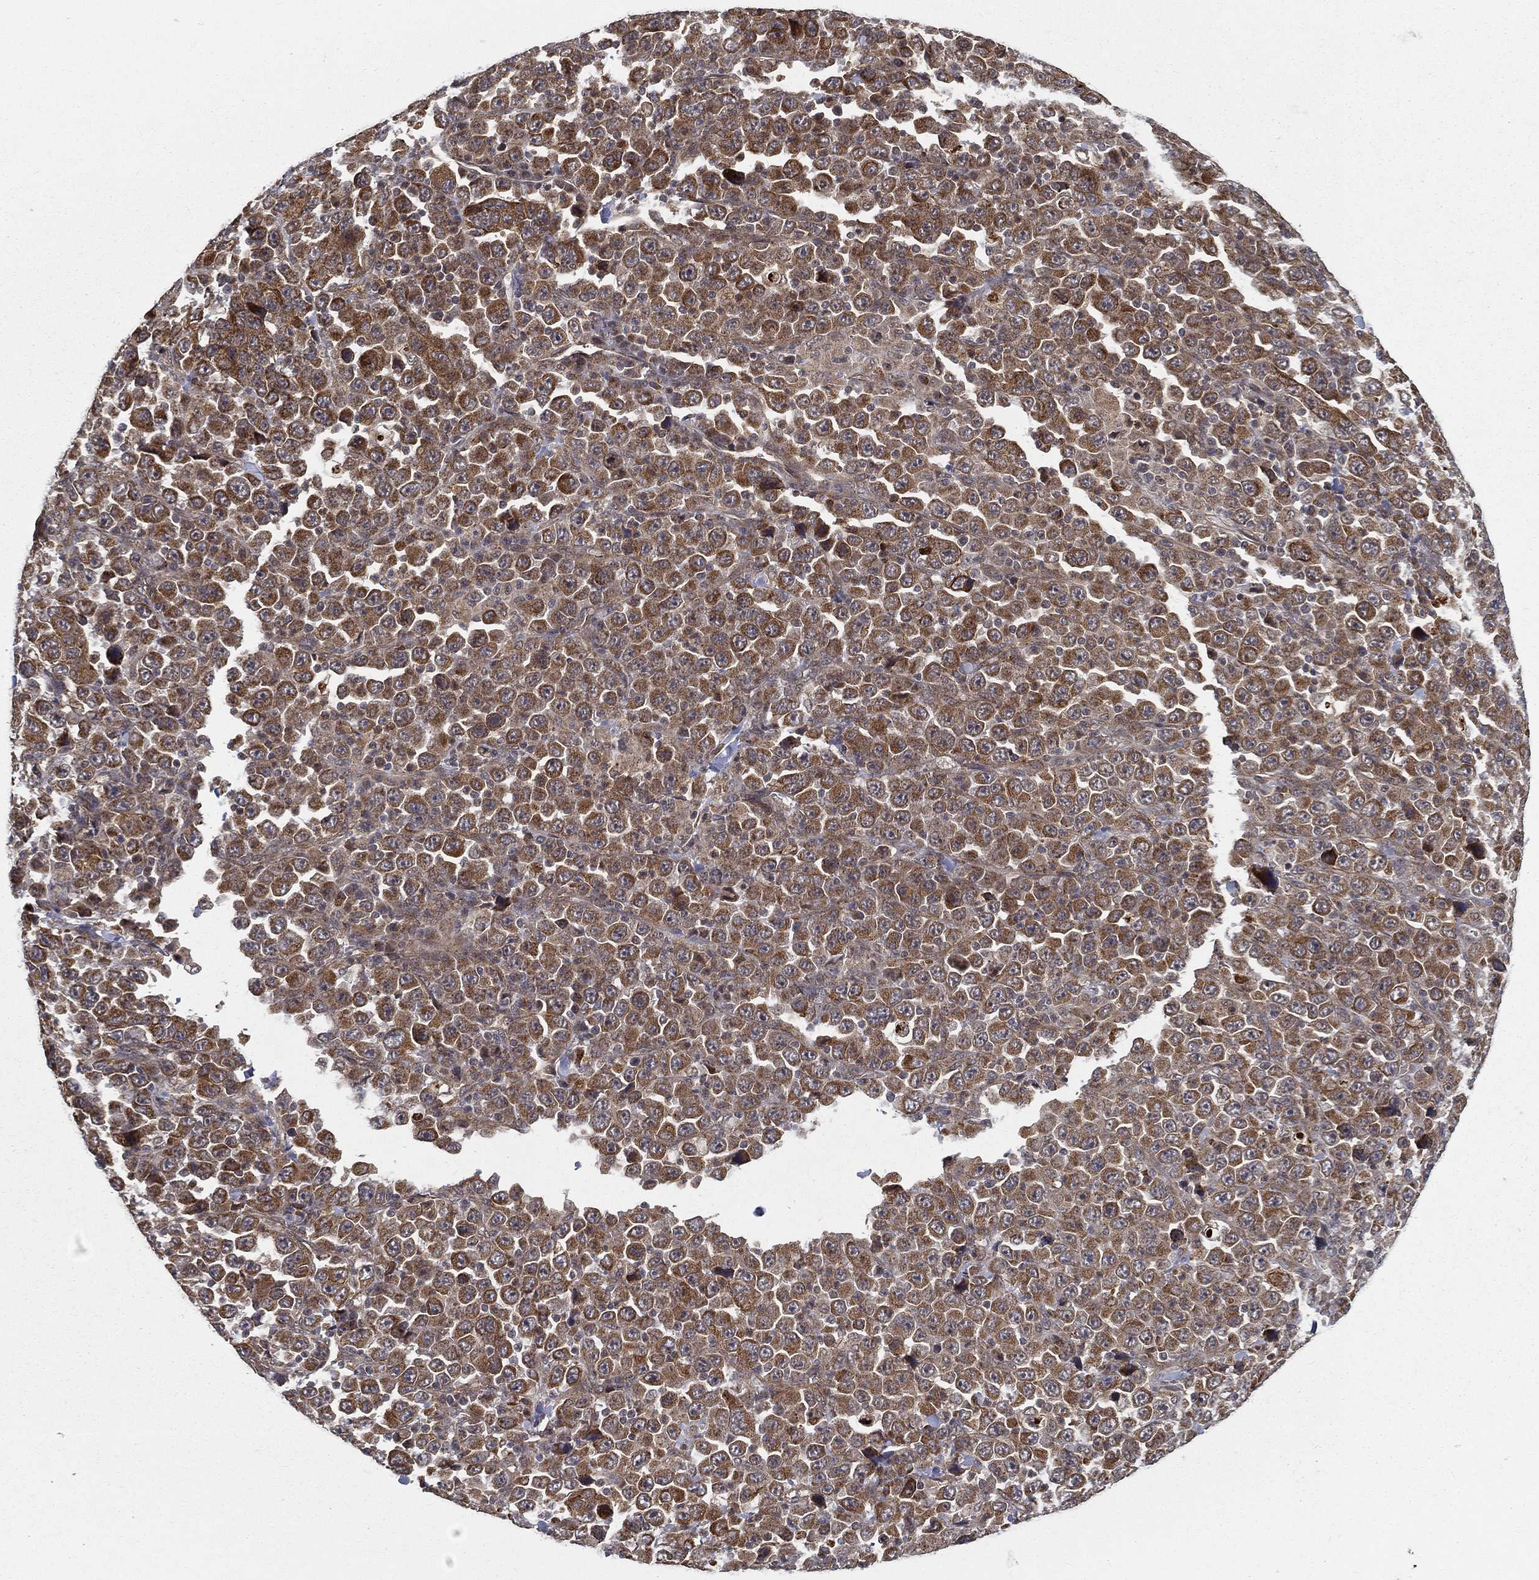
{"staining": {"intensity": "moderate", "quantity": ">75%", "location": "cytoplasmic/membranous"}, "tissue": "stomach cancer", "cell_type": "Tumor cells", "image_type": "cancer", "snomed": [{"axis": "morphology", "description": "Normal tissue, NOS"}, {"axis": "morphology", "description": "Adenocarcinoma, NOS"}, {"axis": "topography", "description": "Stomach, upper"}, {"axis": "topography", "description": "Stomach"}], "caption": "Adenocarcinoma (stomach) stained for a protein demonstrates moderate cytoplasmic/membranous positivity in tumor cells.", "gene": "UACA", "patient": {"sex": "male", "age": 59}}